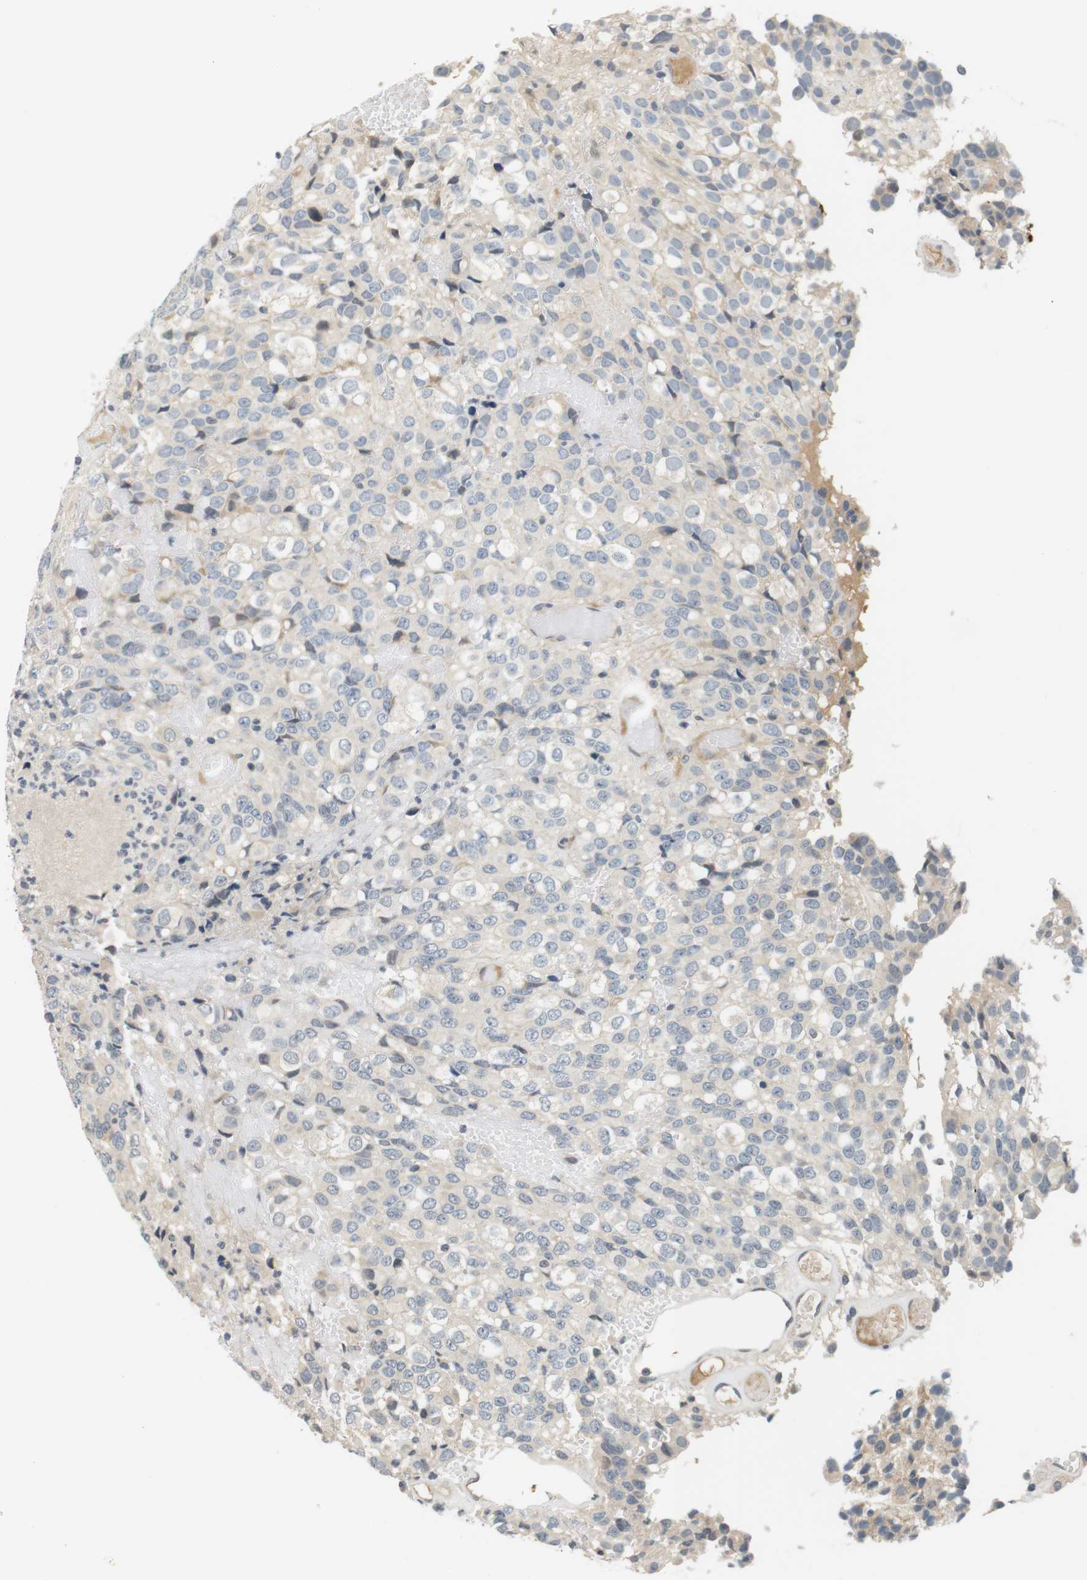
{"staining": {"intensity": "negative", "quantity": "none", "location": "none"}, "tissue": "glioma", "cell_type": "Tumor cells", "image_type": "cancer", "snomed": [{"axis": "morphology", "description": "Glioma, malignant, High grade"}, {"axis": "topography", "description": "Brain"}], "caption": "Immunohistochemistry image of neoplastic tissue: human malignant glioma (high-grade) stained with DAB (3,3'-diaminobenzidine) shows no significant protein staining in tumor cells.", "gene": "WNT7A", "patient": {"sex": "male", "age": 32}}